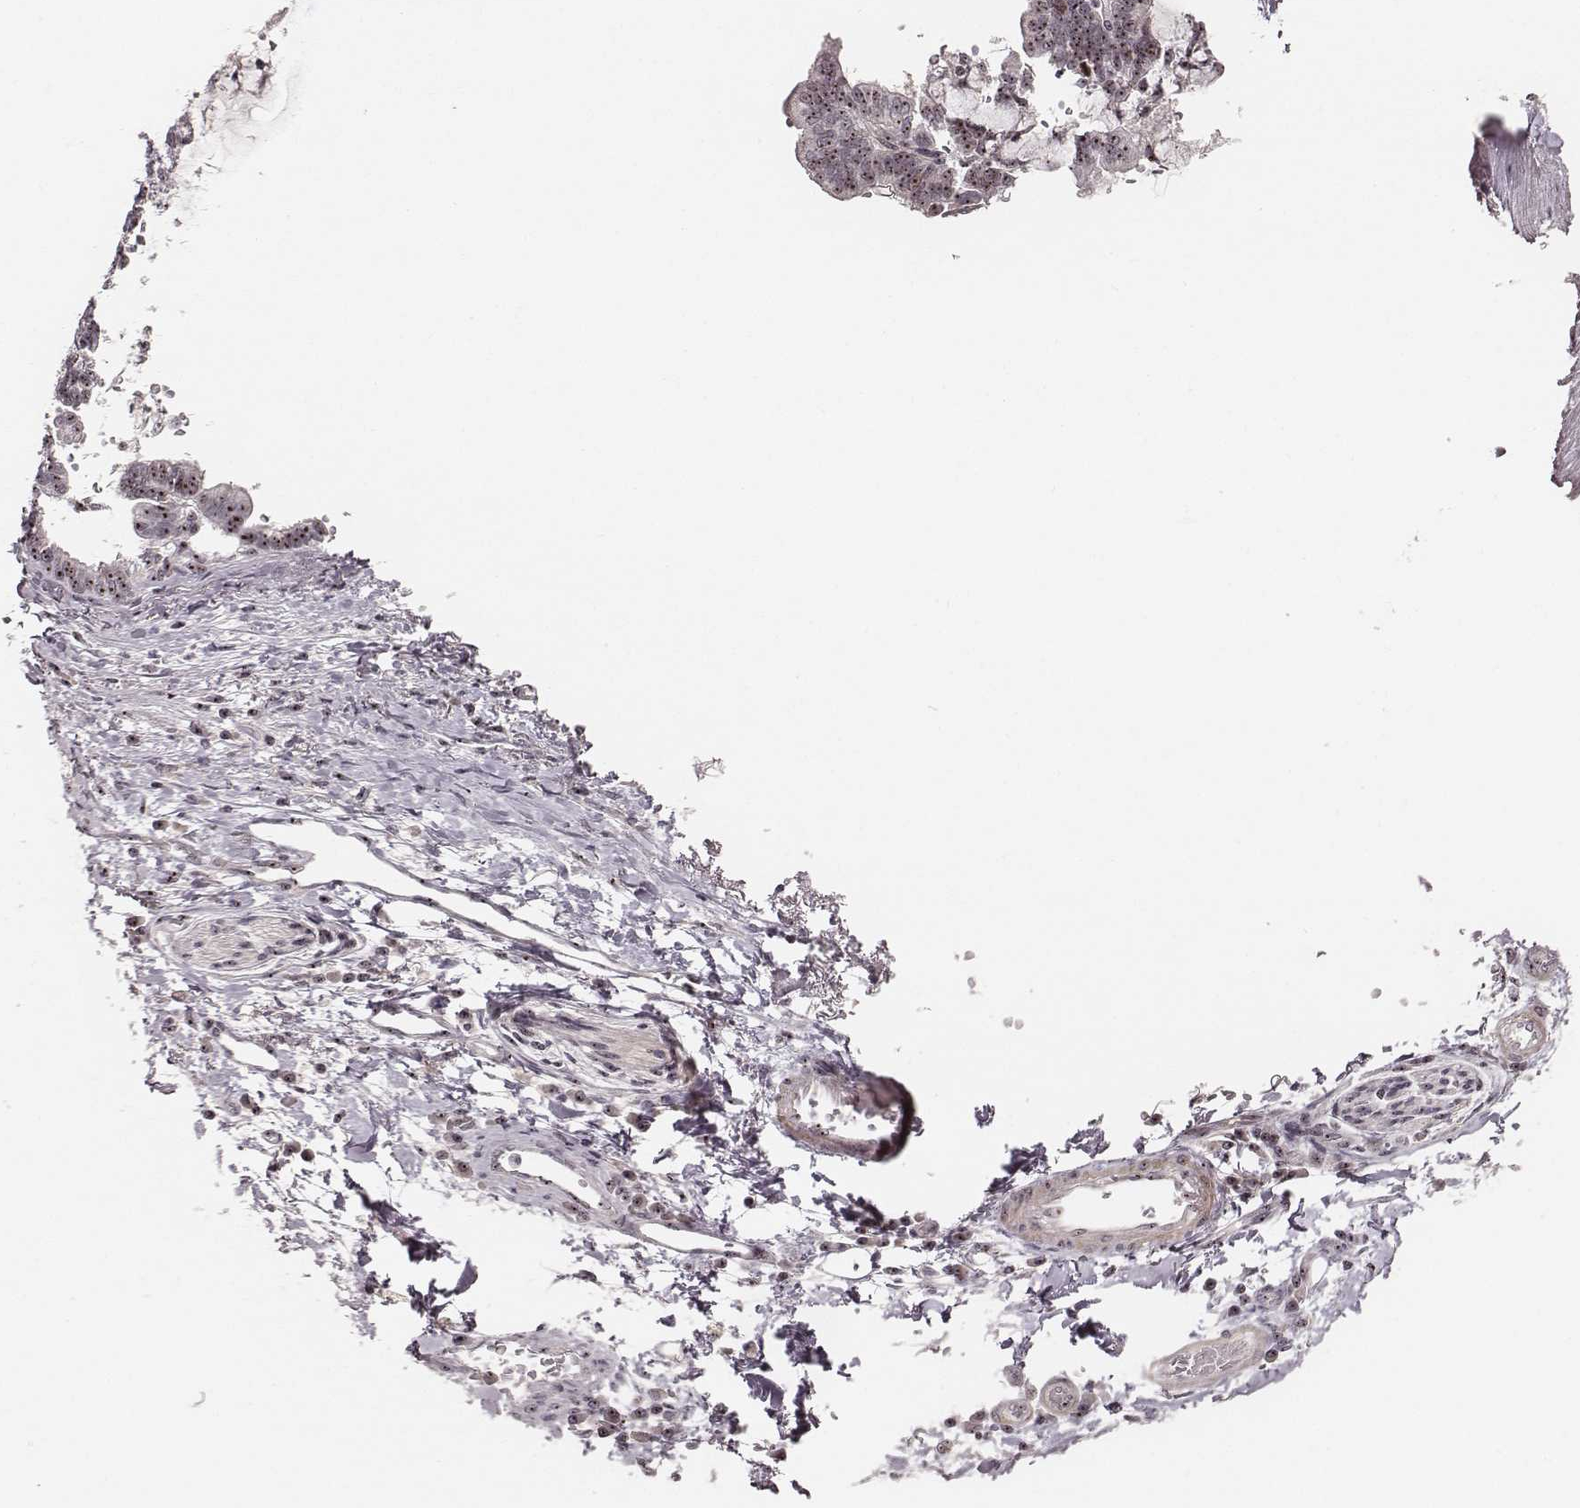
{"staining": {"intensity": "moderate", "quantity": ">75%", "location": "nuclear"}, "tissue": "stomach cancer", "cell_type": "Tumor cells", "image_type": "cancer", "snomed": [{"axis": "morphology", "description": "Adenocarcinoma, NOS"}, {"axis": "topography", "description": "Stomach"}], "caption": "Protein staining by immunohistochemistry (IHC) displays moderate nuclear expression in about >75% of tumor cells in stomach cancer. The staining was performed using DAB, with brown indicating positive protein expression. Nuclei are stained blue with hematoxylin.", "gene": "NOP56", "patient": {"sex": "male", "age": 83}}